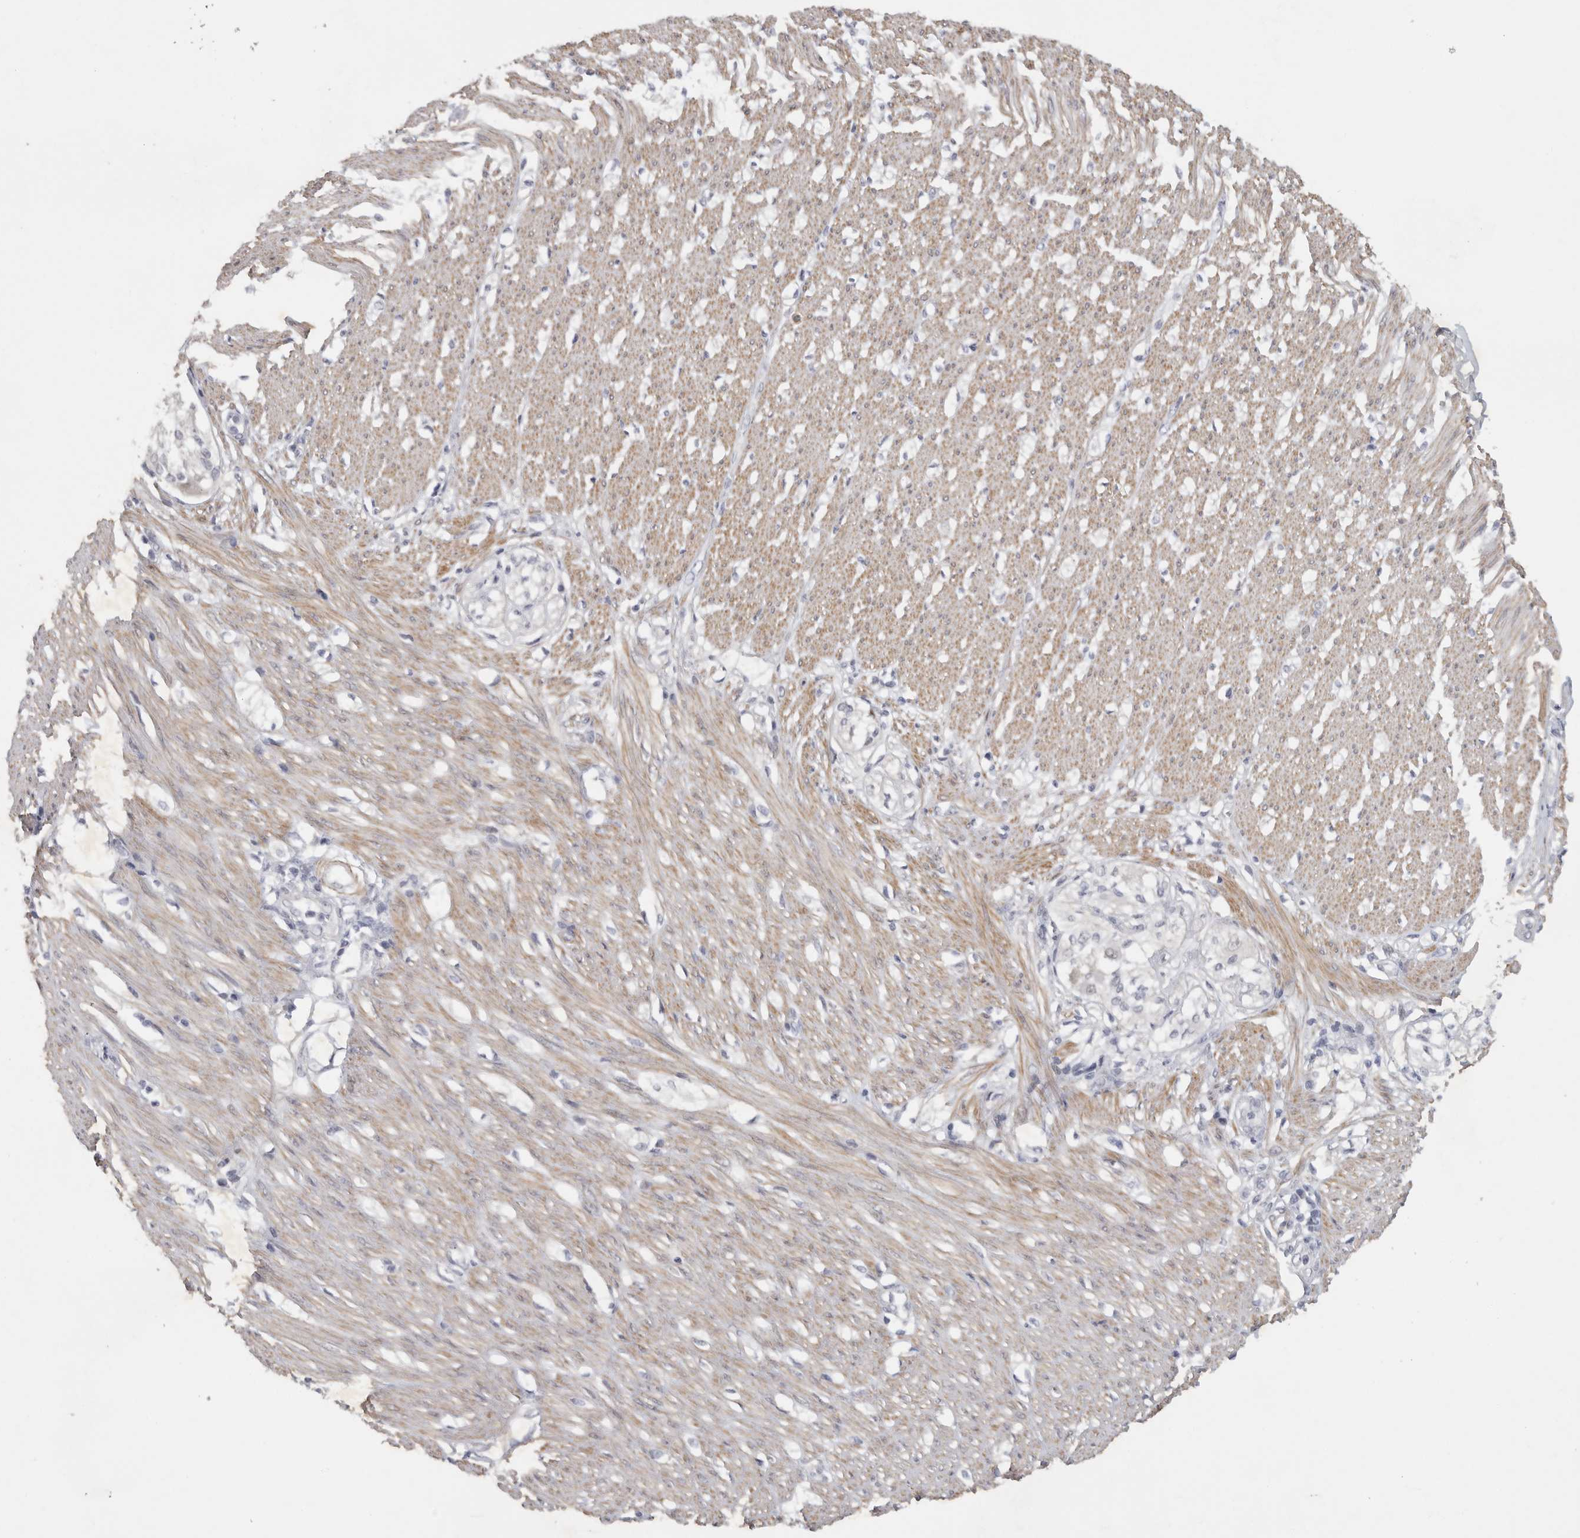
{"staining": {"intensity": "weak", "quantity": ">75%", "location": "cytoplasmic/membranous"}, "tissue": "smooth muscle", "cell_type": "Smooth muscle cells", "image_type": "normal", "snomed": [{"axis": "morphology", "description": "Normal tissue, NOS"}, {"axis": "morphology", "description": "Adenocarcinoma, NOS"}, {"axis": "topography", "description": "Colon"}, {"axis": "topography", "description": "Peripheral nerve tissue"}], "caption": "This micrograph reveals immunohistochemistry staining of unremarkable smooth muscle, with low weak cytoplasmic/membranous expression in approximately >75% of smooth muscle cells.", "gene": "TNR", "patient": {"sex": "male", "age": 14}}